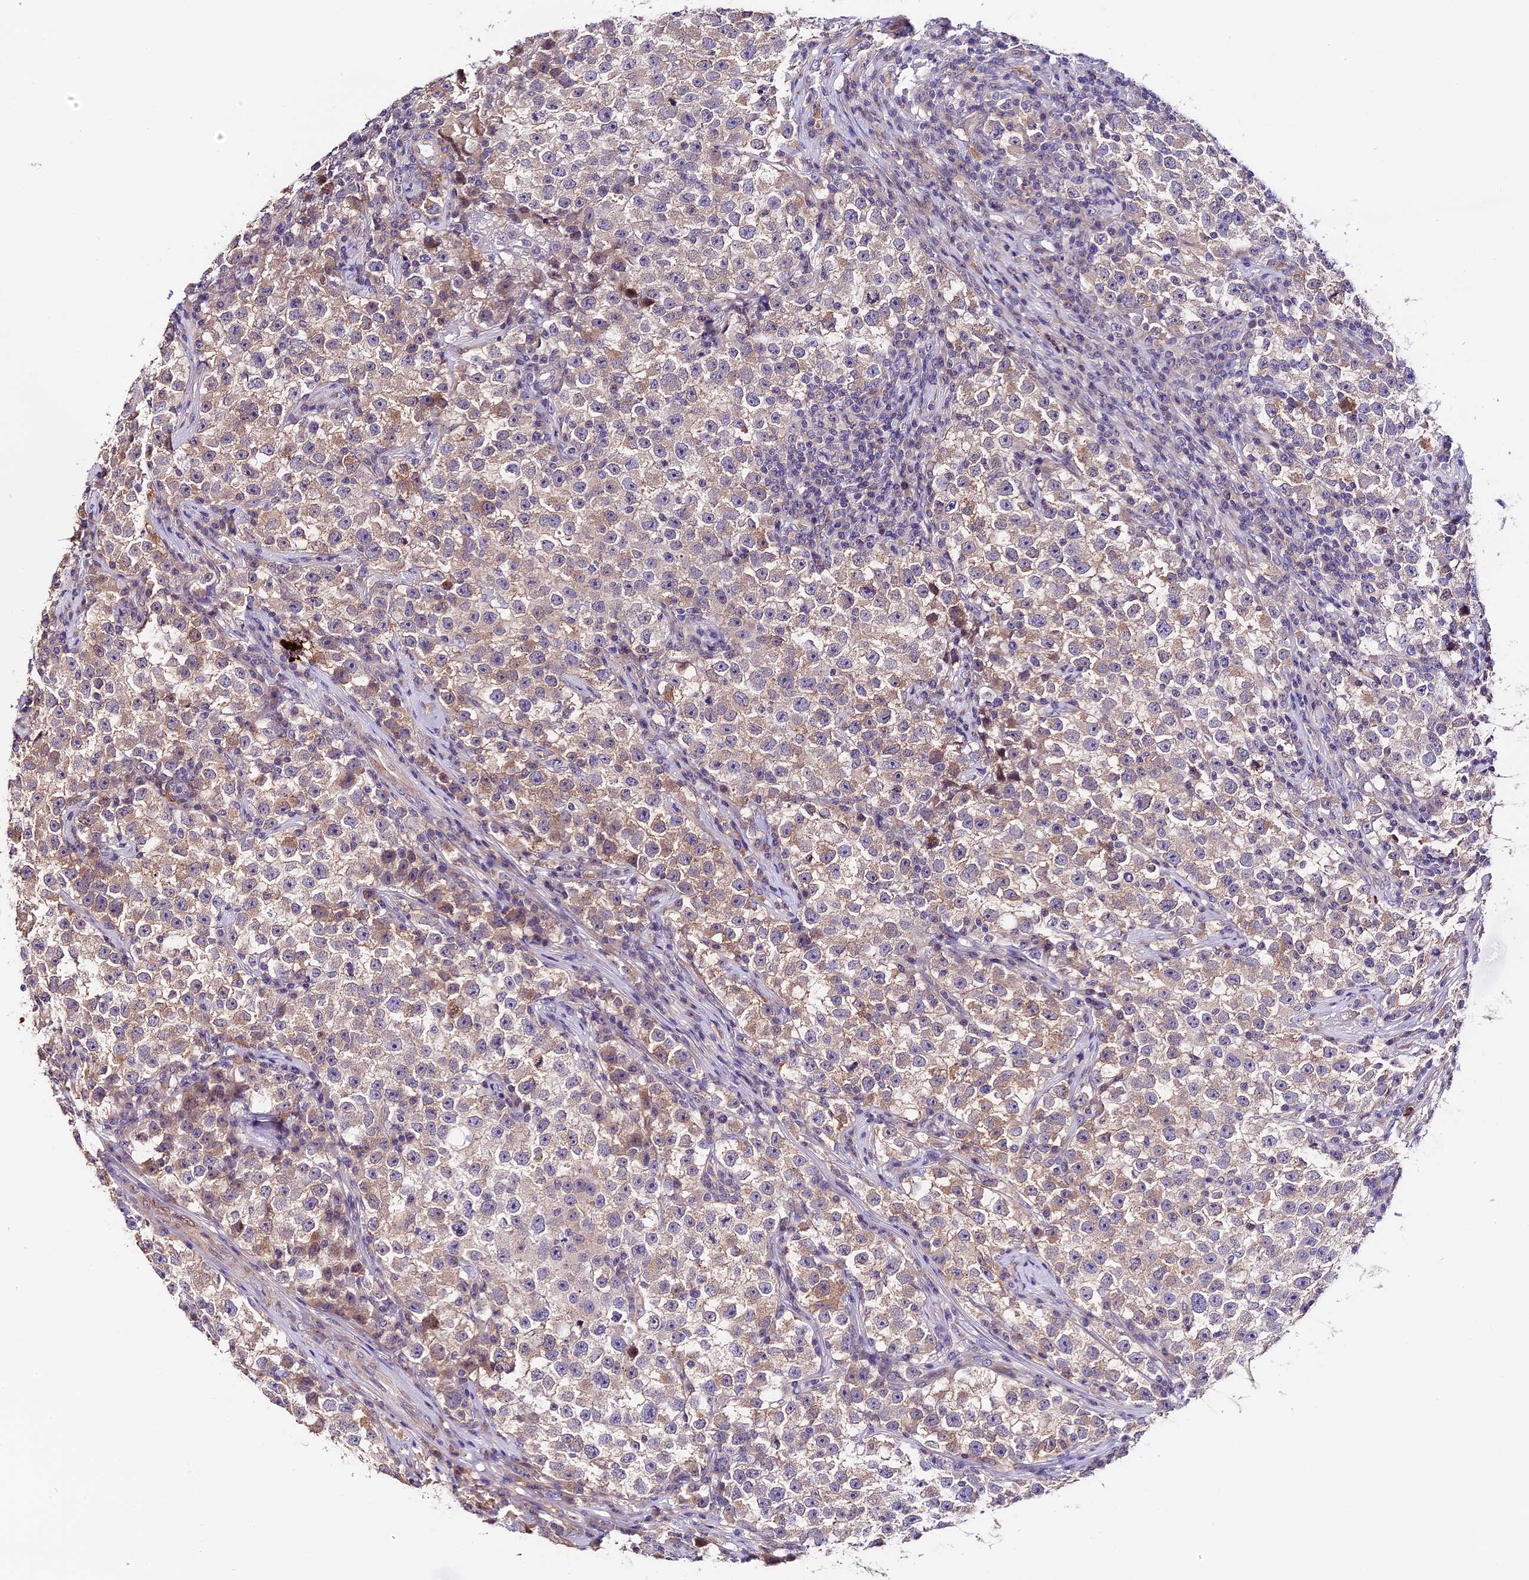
{"staining": {"intensity": "moderate", "quantity": "<25%", "location": "cytoplasmic/membranous"}, "tissue": "testis cancer", "cell_type": "Tumor cells", "image_type": "cancer", "snomed": [{"axis": "morphology", "description": "Seminoma, NOS"}, {"axis": "topography", "description": "Testis"}], "caption": "Human seminoma (testis) stained with a protein marker shows moderate staining in tumor cells.", "gene": "MAP3K7CL", "patient": {"sex": "male", "age": 22}}